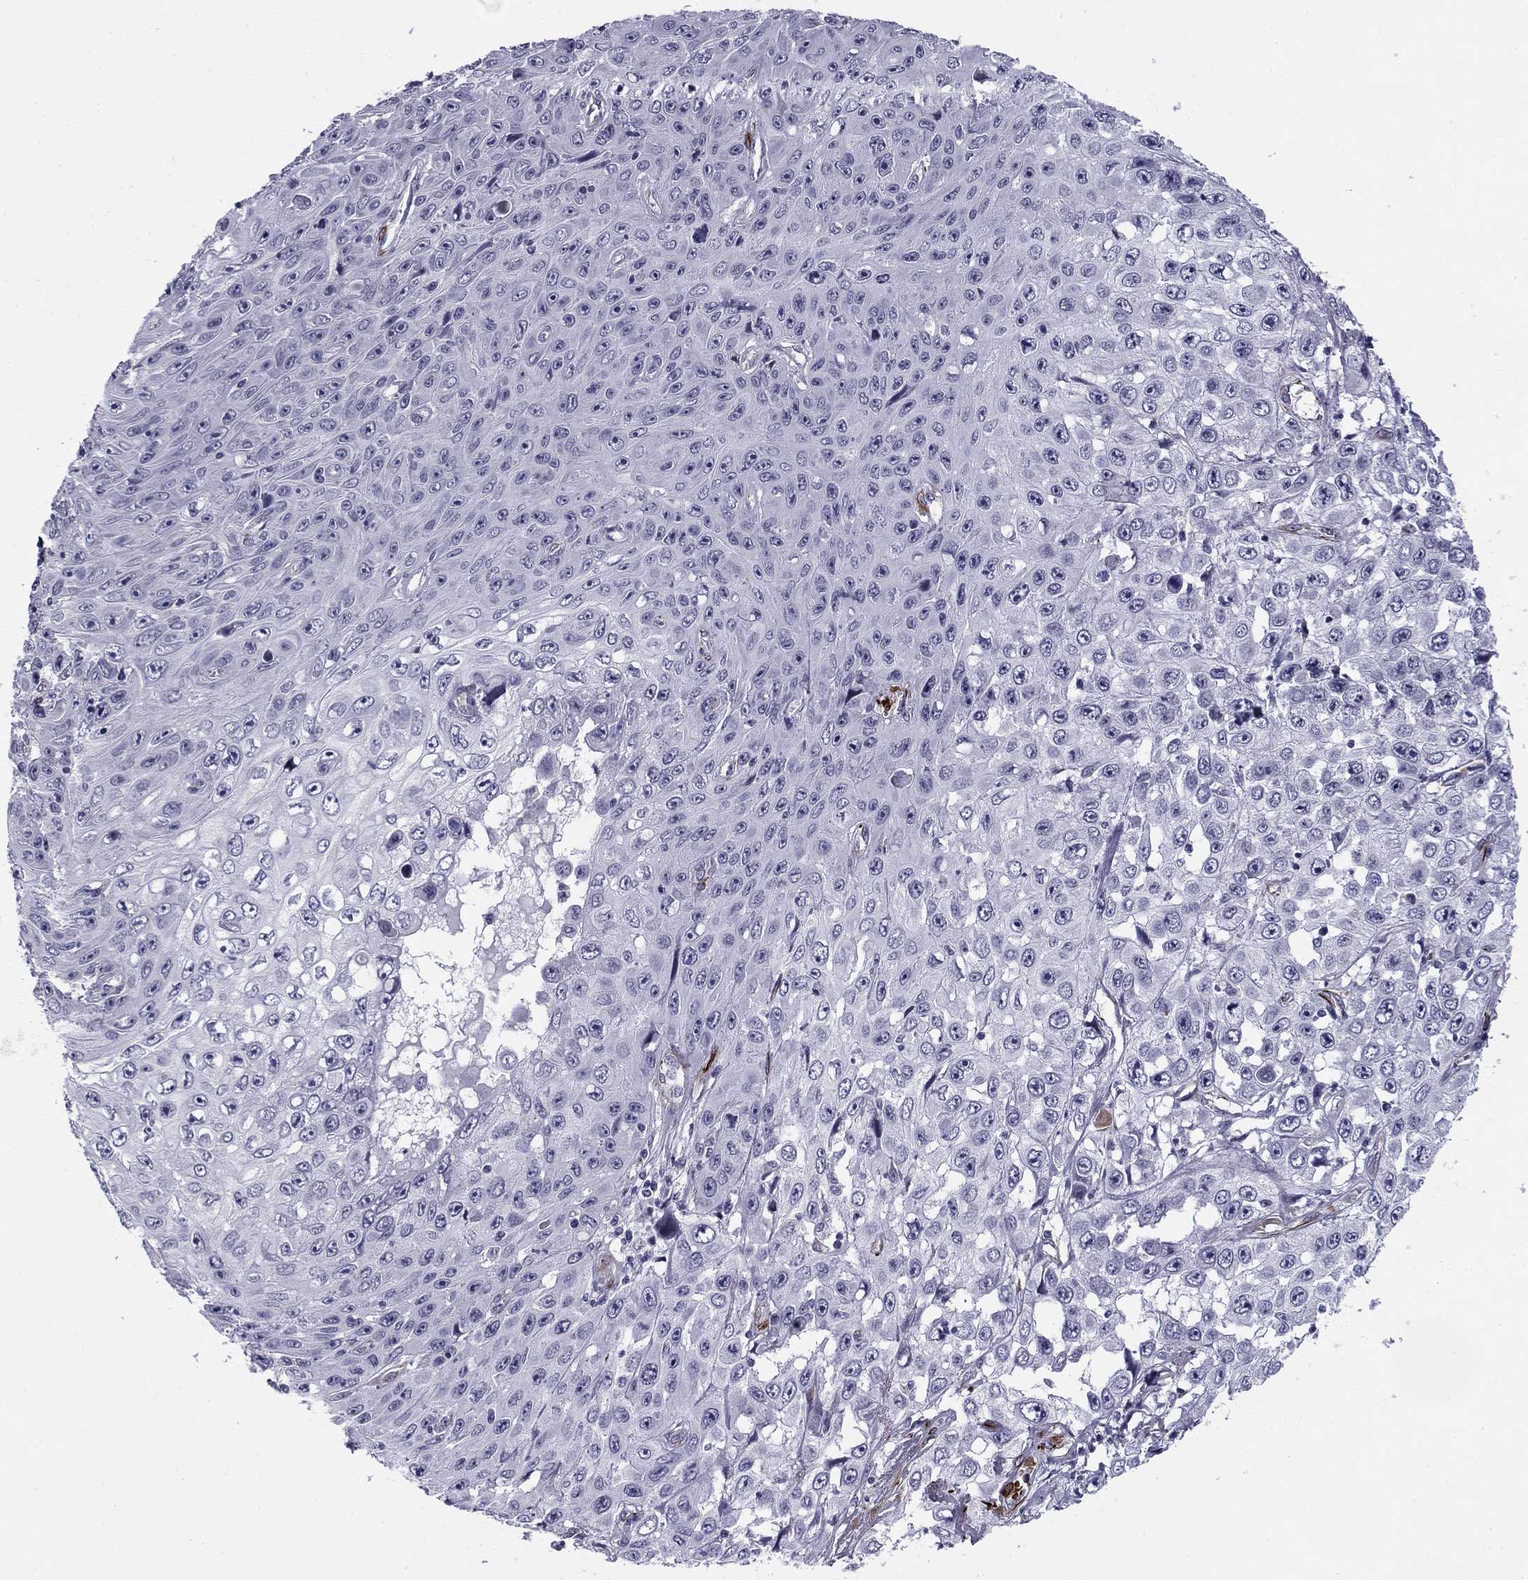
{"staining": {"intensity": "negative", "quantity": "none", "location": "none"}, "tissue": "skin cancer", "cell_type": "Tumor cells", "image_type": "cancer", "snomed": [{"axis": "morphology", "description": "Squamous cell carcinoma, NOS"}, {"axis": "topography", "description": "Skin"}], "caption": "Image shows no protein staining in tumor cells of skin cancer tissue.", "gene": "ANKS4B", "patient": {"sex": "male", "age": 82}}